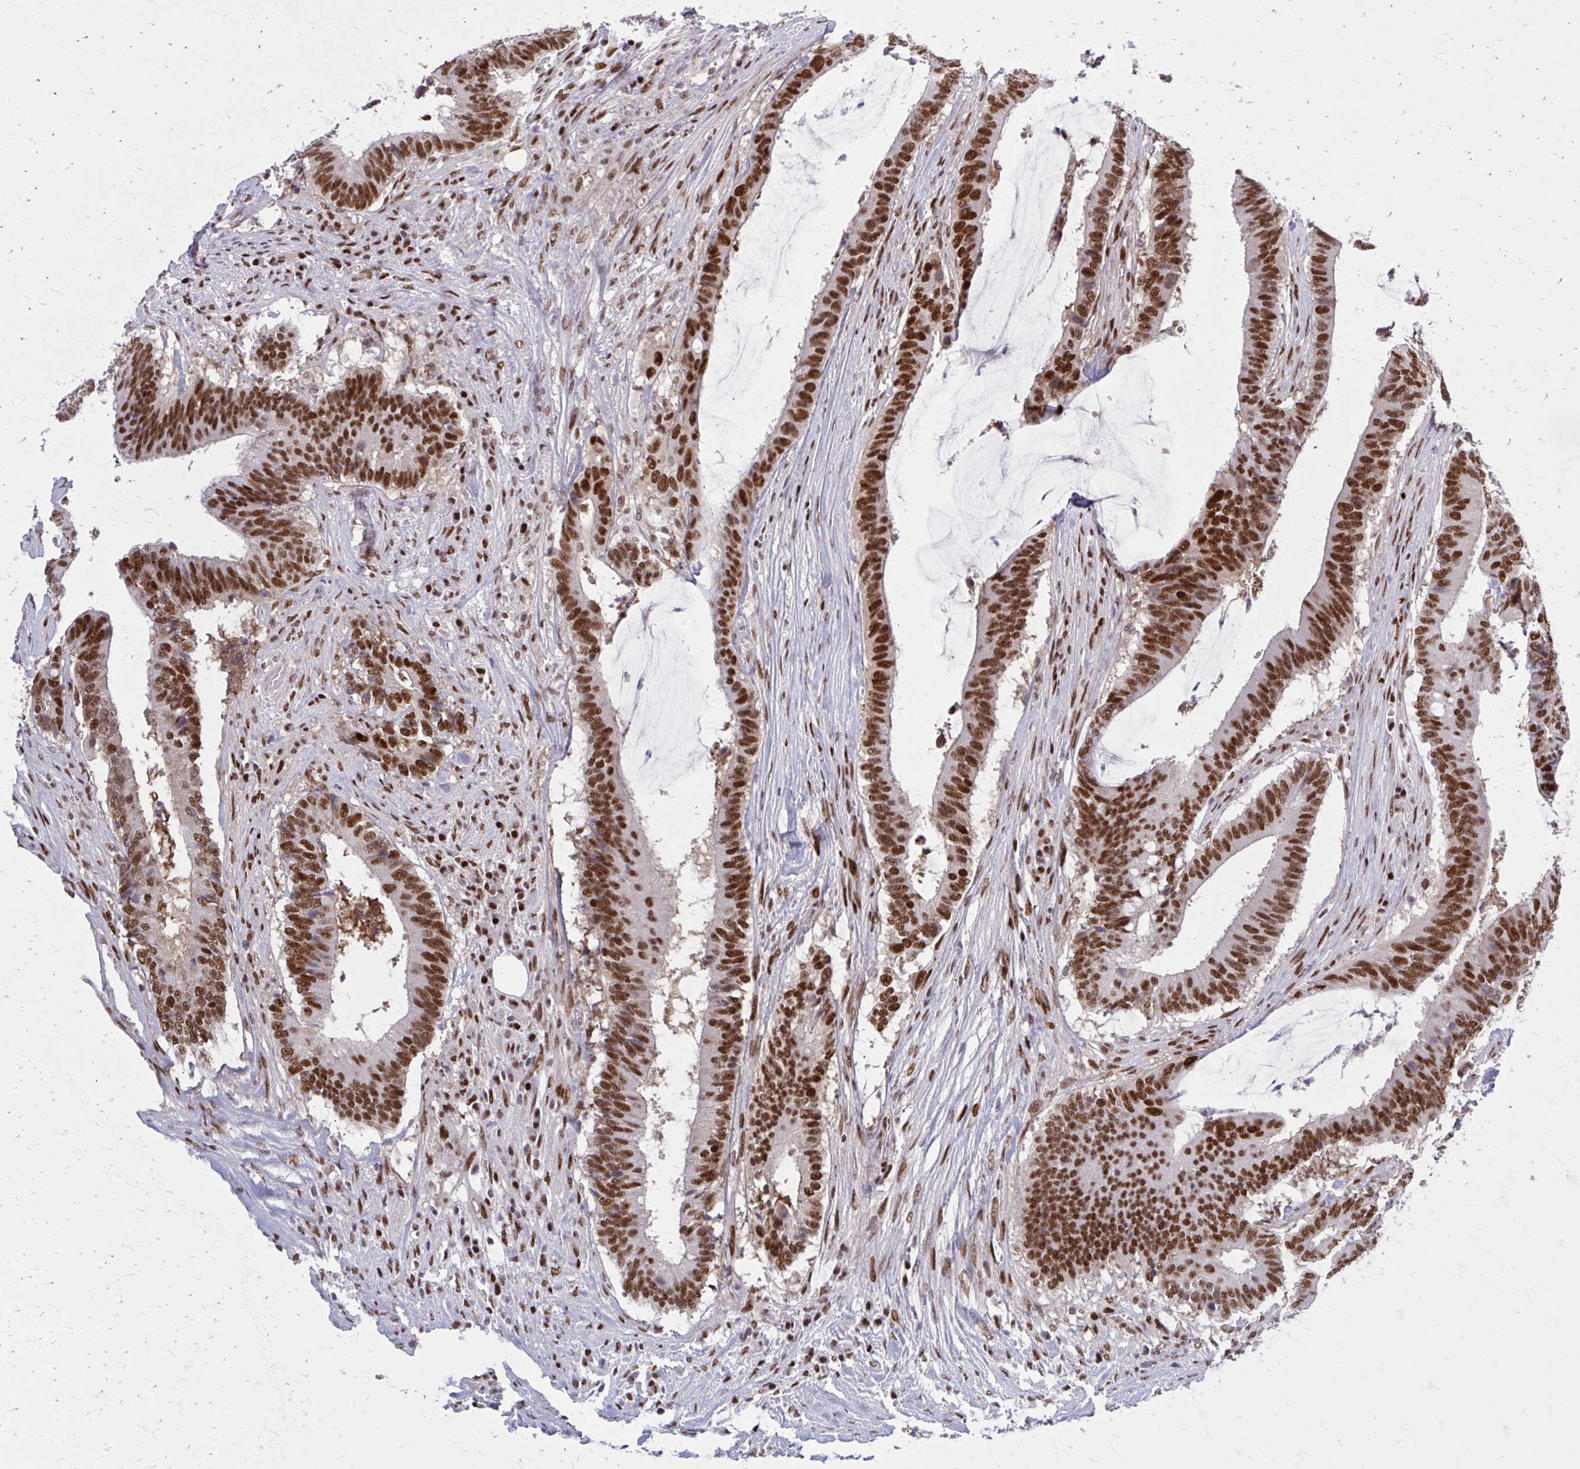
{"staining": {"intensity": "strong", "quantity": ">75%", "location": "nuclear"}, "tissue": "colorectal cancer", "cell_type": "Tumor cells", "image_type": "cancer", "snomed": [{"axis": "morphology", "description": "Adenocarcinoma, NOS"}, {"axis": "topography", "description": "Colon"}], "caption": "Immunohistochemical staining of colorectal cancer (adenocarcinoma) shows strong nuclear protein staining in about >75% of tumor cells.", "gene": "PSME4", "patient": {"sex": "female", "age": 43}}